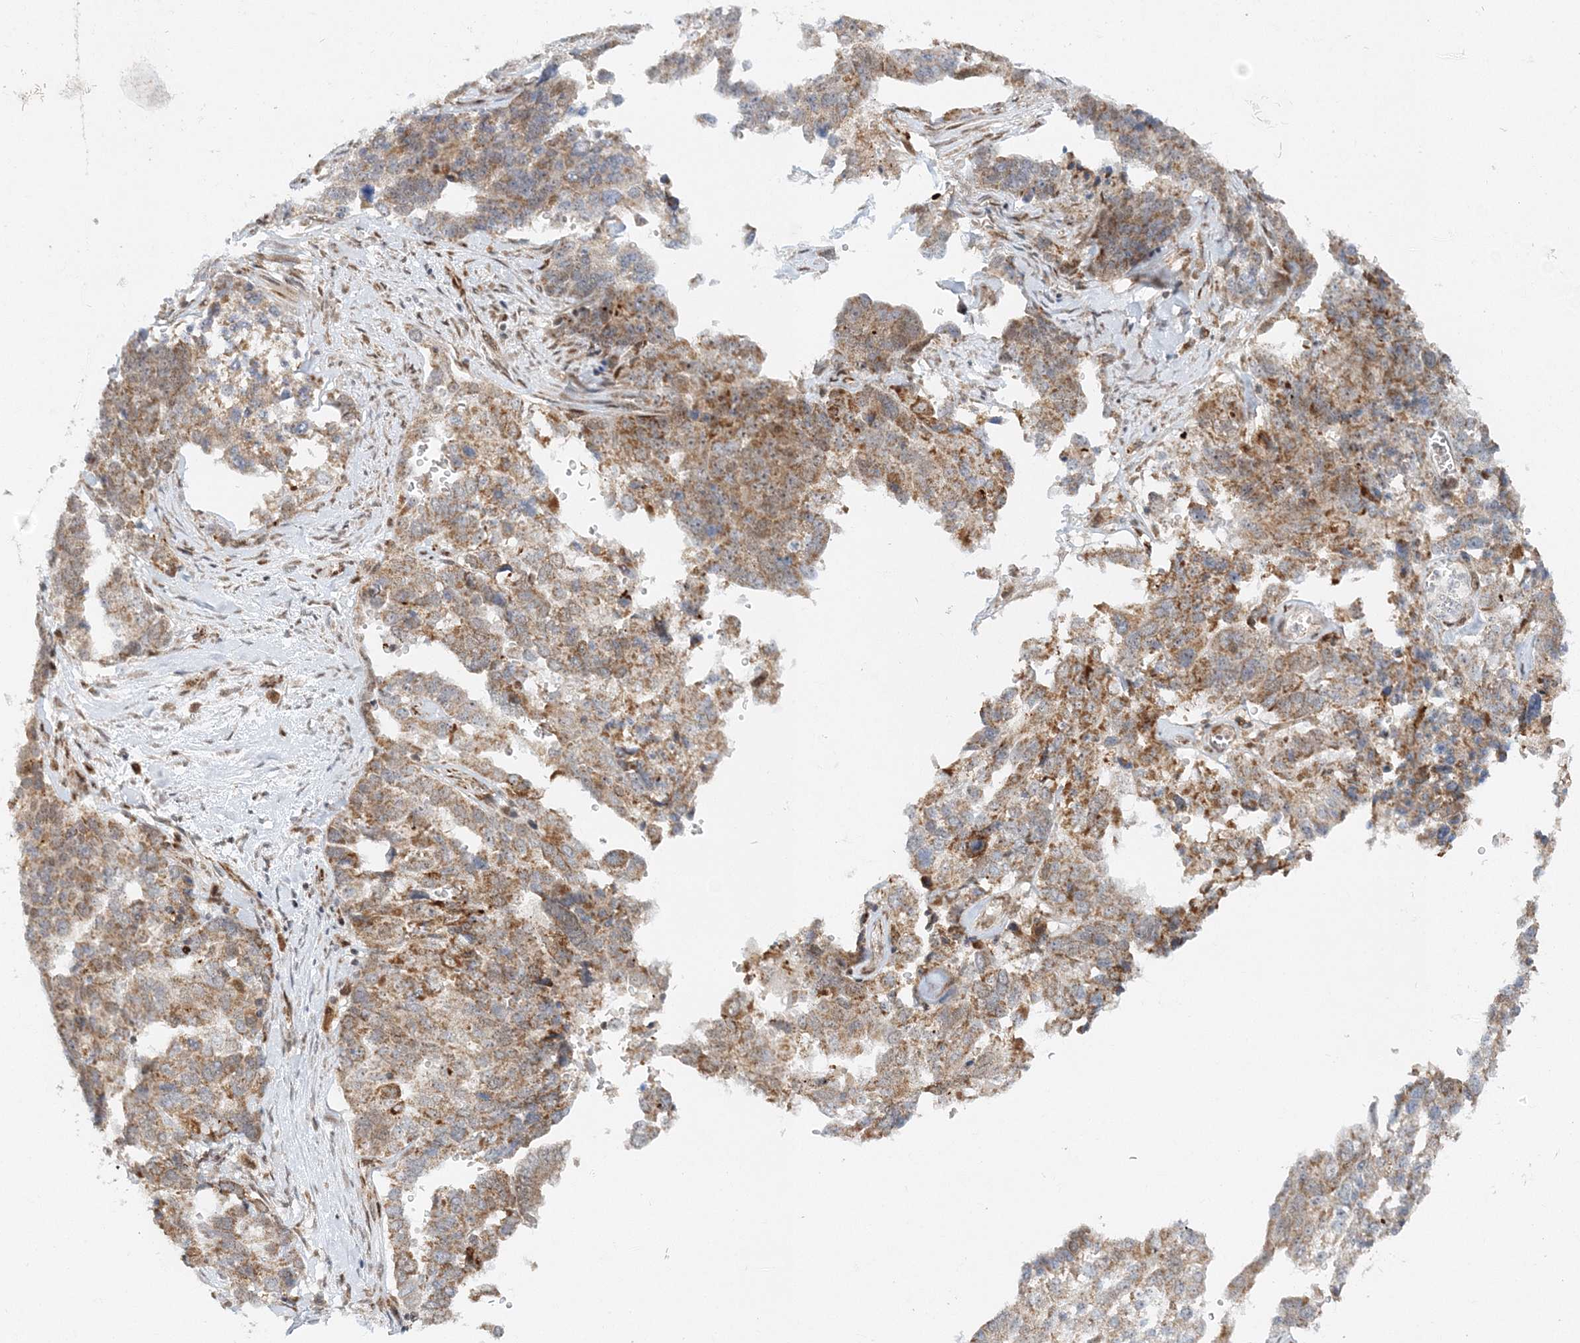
{"staining": {"intensity": "weak", "quantity": ">75%", "location": "cytoplasmic/membranous"}, "tissue": "ovarian cancer", "cell_type": "Tumor cells", "image_type": "cancer", "snomed": [{"axis": "morphology", "description": "Cystadenocarcinoma, serous, NOS"}, {"axis": "topography", "description": "Ovary"}], "caption": "Brown immunohistochemical staining in human ovarian cancer reveals weak cytoplasmic/membranous staining in approximately >75% of tumor cells.", "gene": "RAB11FIP2", "patient": {"sex": "female", "age": 44}}